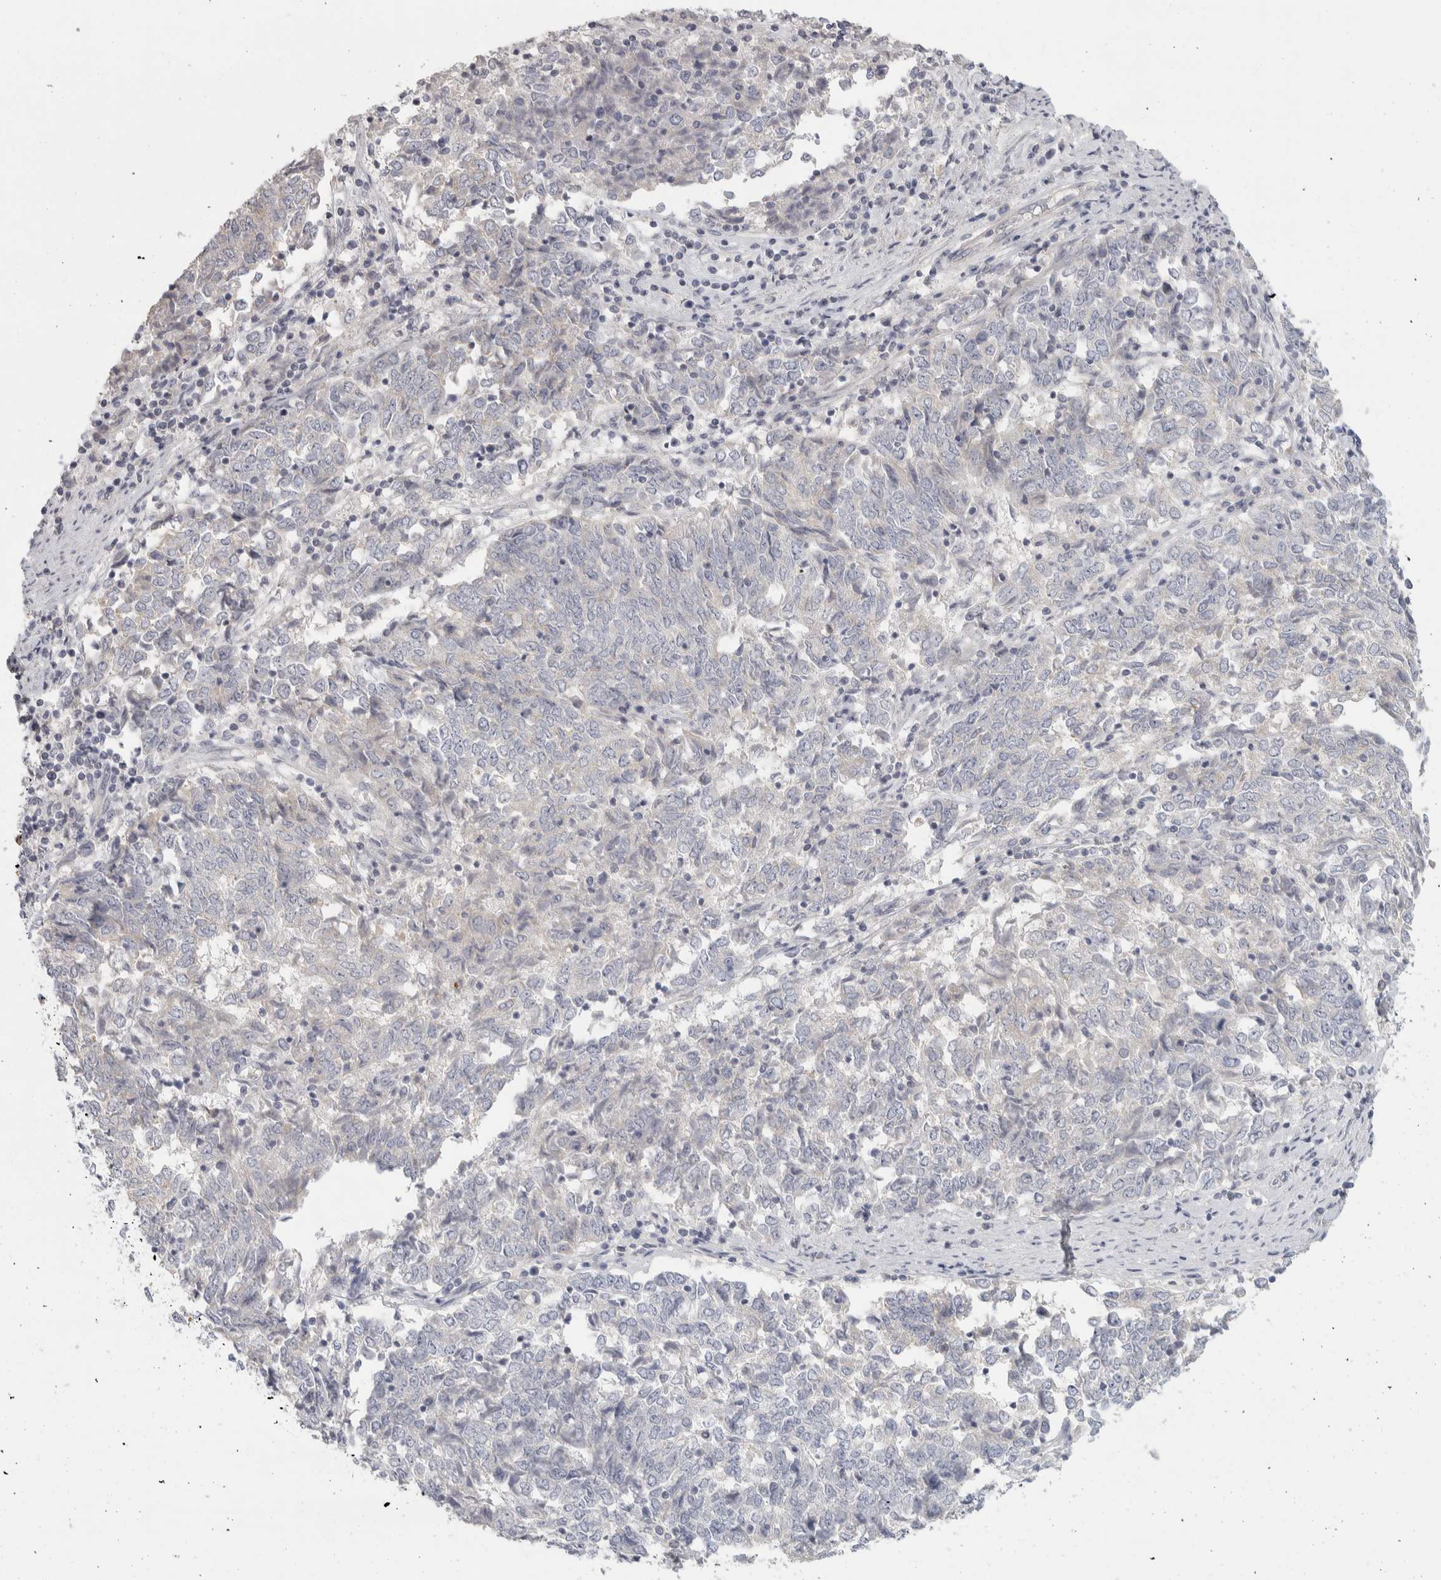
{"staining": {"intensity": "negative", "quantity": "none", "location": "none"}, "tissue": "endometrial cancer", "cell_type": "Tumor cells", "image_type": "cancer", "snomed": [{"axis": "morphology", "description": "Adenocarcinoma, NOS"}, {"axis": "topography", "description": "Endometrium"}], "caption": "The histopathology image exhibits no significant staining in tumor cells of adenocarcinoma (endometrial). (Brightfield microscopy of DAB (3,3'-diaminobenzidine) immunohistochemistry (IHC) at high magnification).", "gene": "DCXR", "patient": {"sex": "female", "age": 80}}